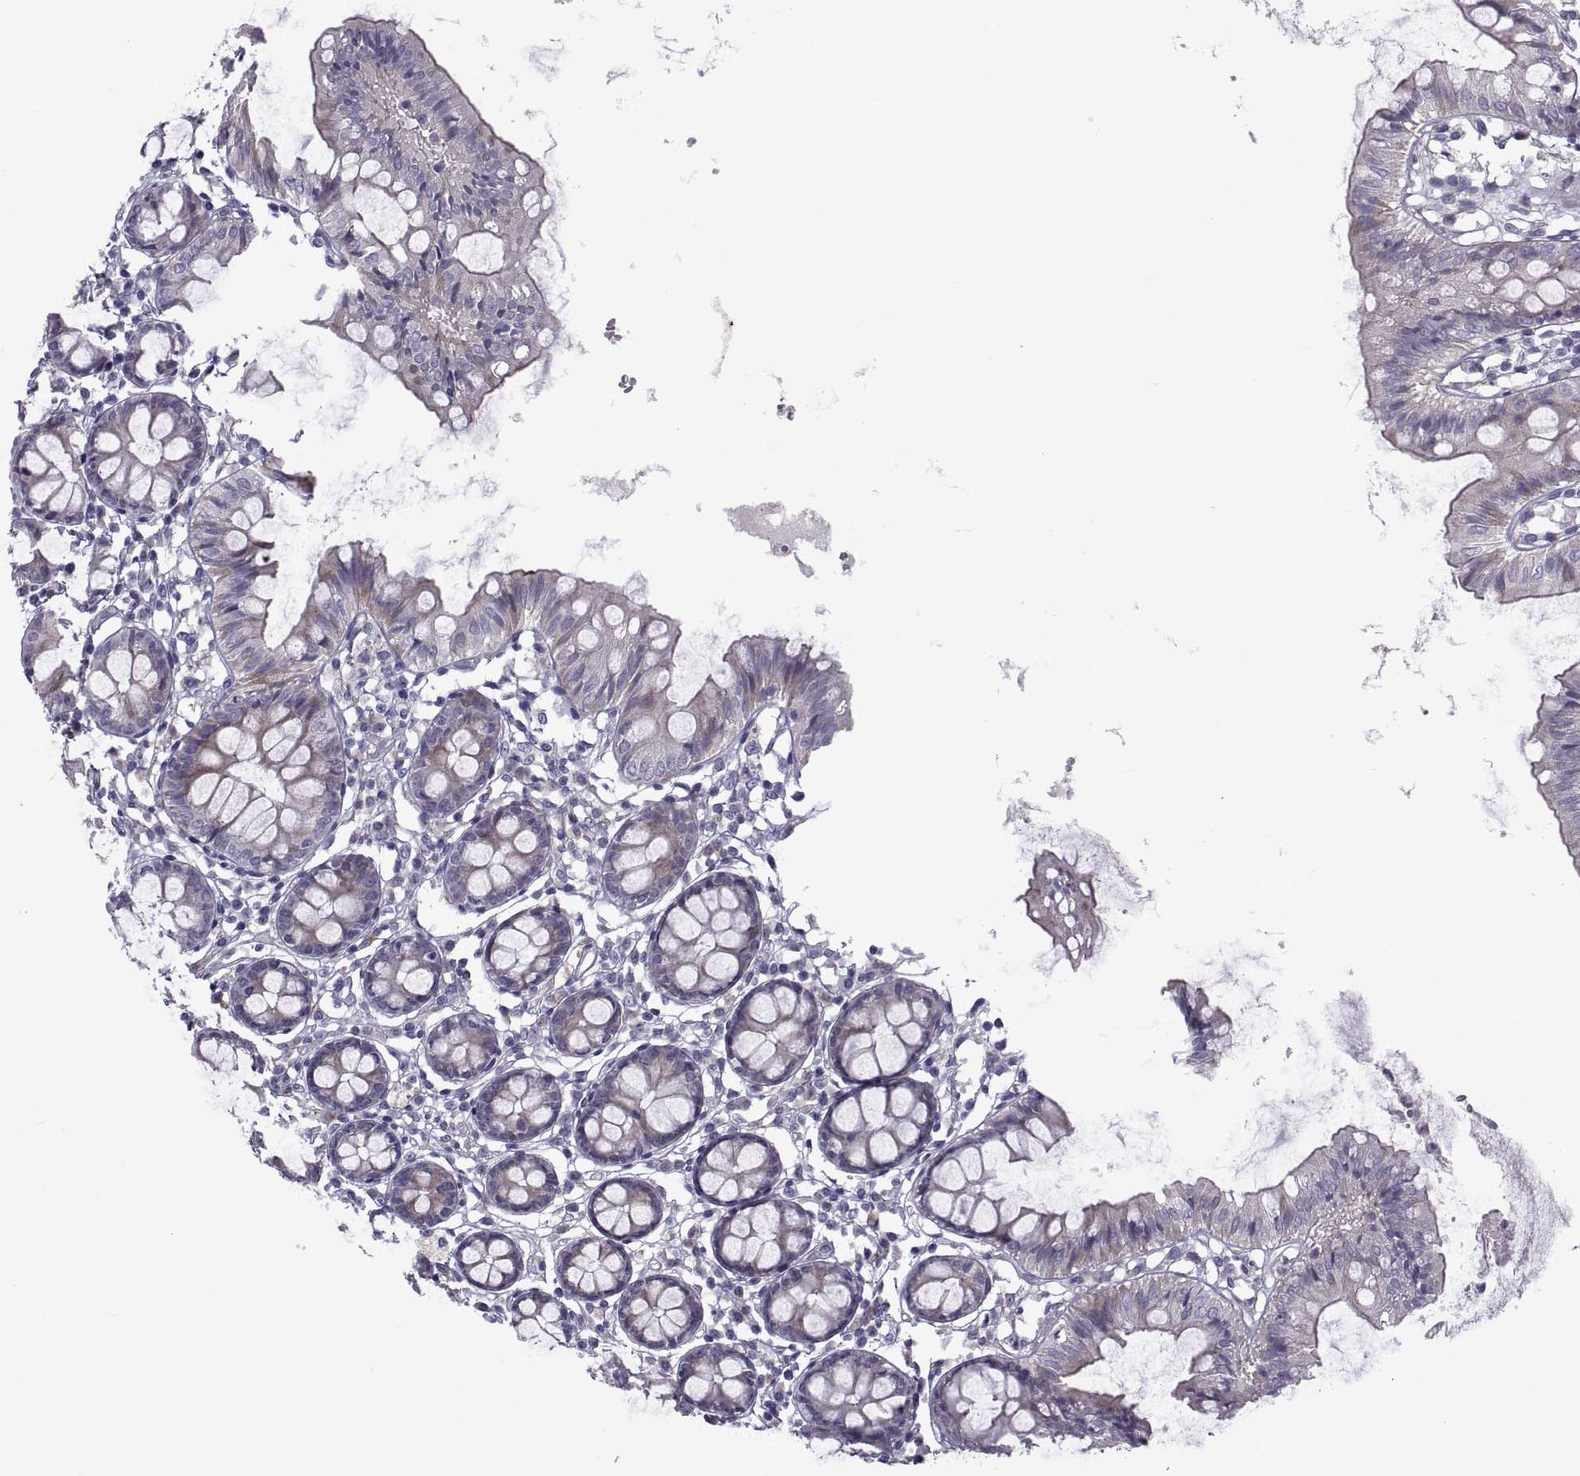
{"staining": {"intensity": "negative", "quantity": "none", "location": "none"}, "tissue": "colon", "cell_type": "Endothelial cells", "image_type": "normal", "snomed": [{"axis": "morphology", "description": "Normal tissue, NOS"}, {"axis": "topography", "description": "Colon"}], "caption": "An immunohistochemistry (IHC) micrograph of unremarkable colon is shown. There is no staining in endothelial cells of colon. (Immunohistochemistry (ihc), brightfield microscopy, high magnification).", "gene": "TMEM158", "patient": {"sex": "female", "age": 84}}